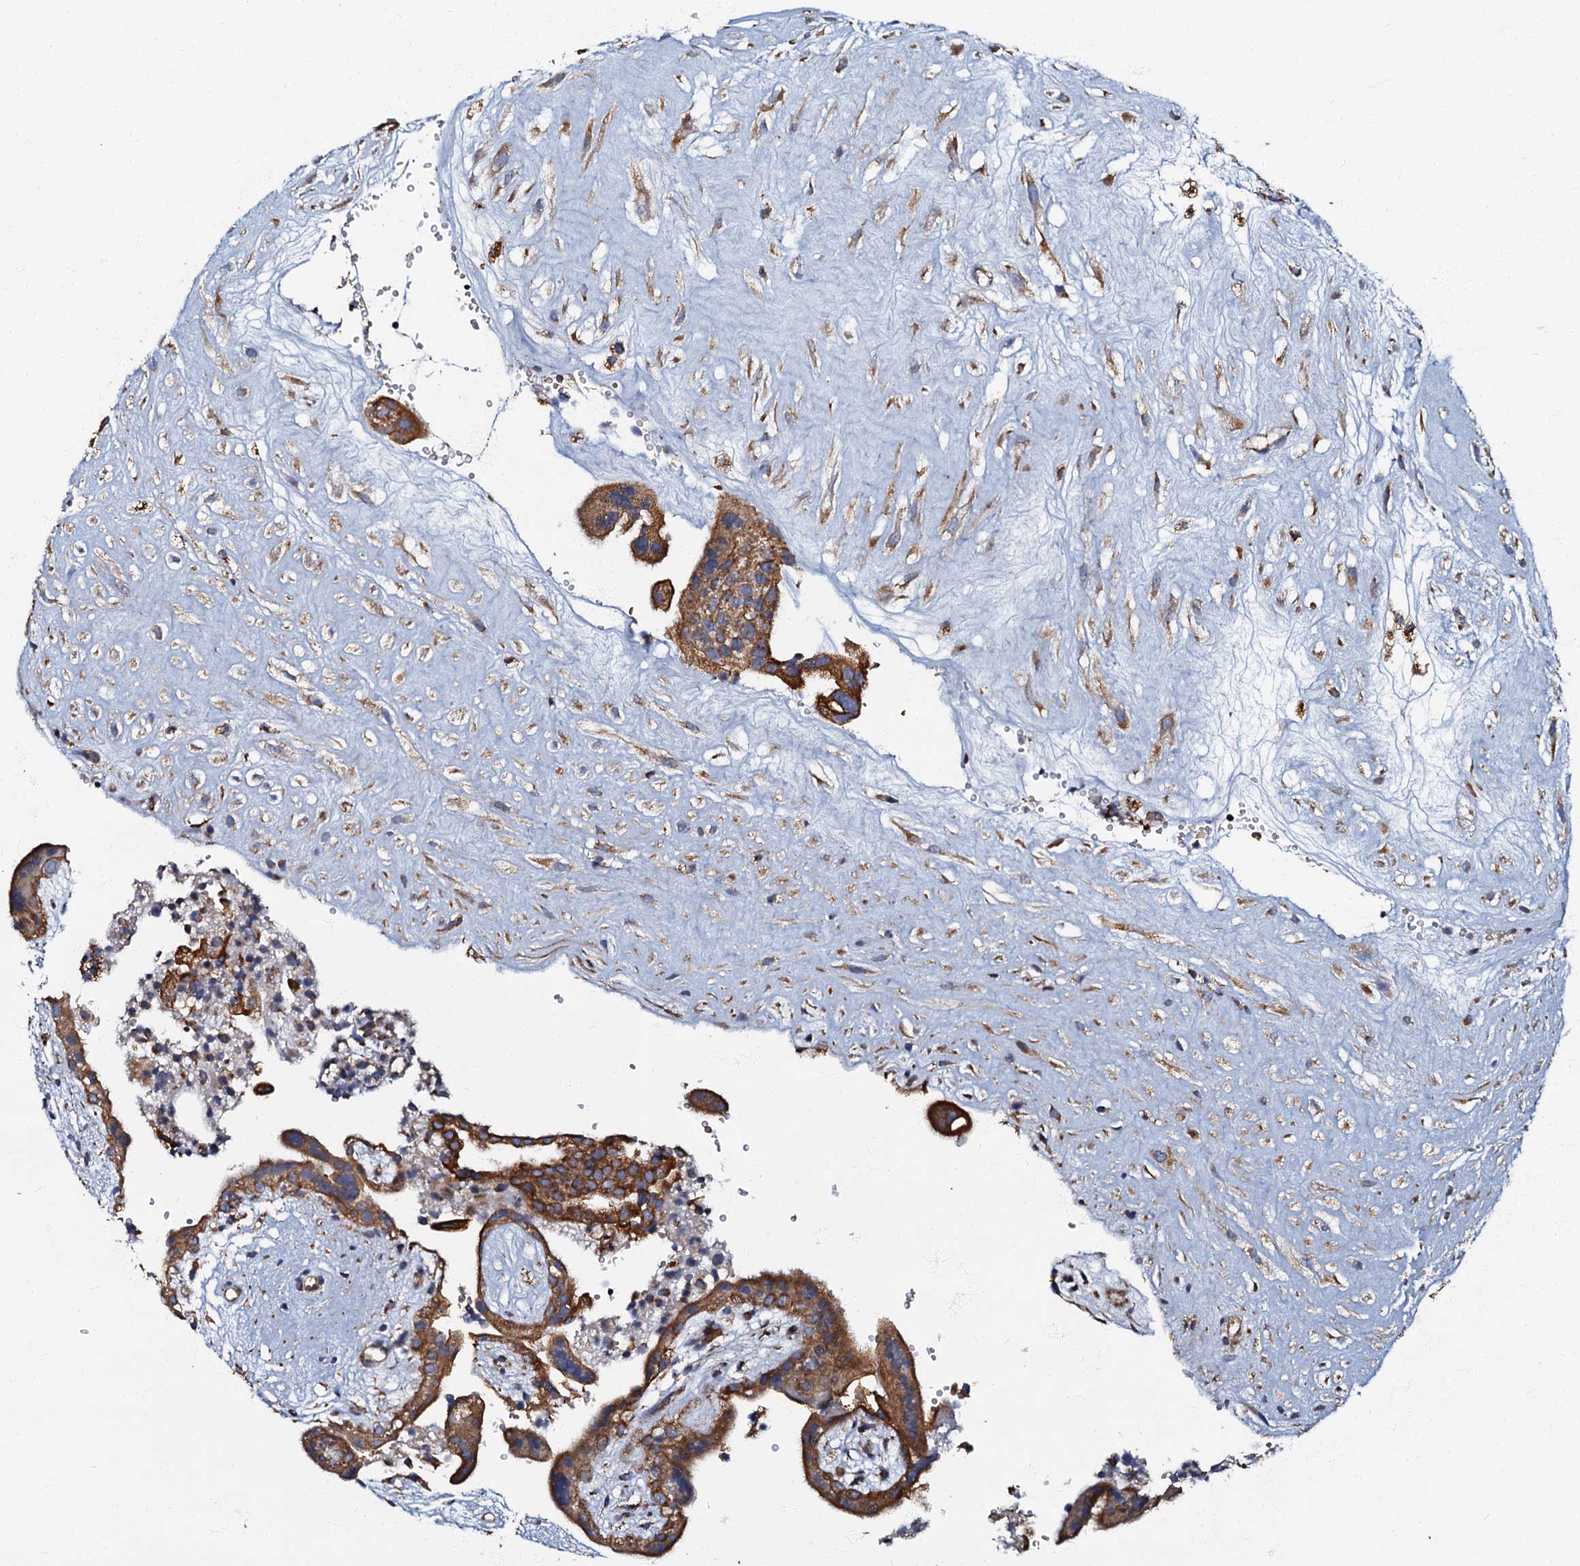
{"staining": {"intensity": "moderate", "quantity": ">75%", "location": "cytoplasmic/membranous"}, "tissue": "placenta", "cell_type": "Decidual cells", "image_type": "normal", "snomed": [{"axis": "morphology", "description": "Normal tissue, NOS"}, {"axis": "topography", "description": "Placenta"}], "caption": "The micrograph shows a brown stain indicating the presence of a protein in the cytoplasmic/membranous of decidual cells in placenta. The staining was performed using DAB to visualize the protein expression in brown, while the nuclei were stained in blue with hematoxylin (Magnification: 20x).", "gene": "NDUFA12", "patient": {"sex": "female", "age": 18}}